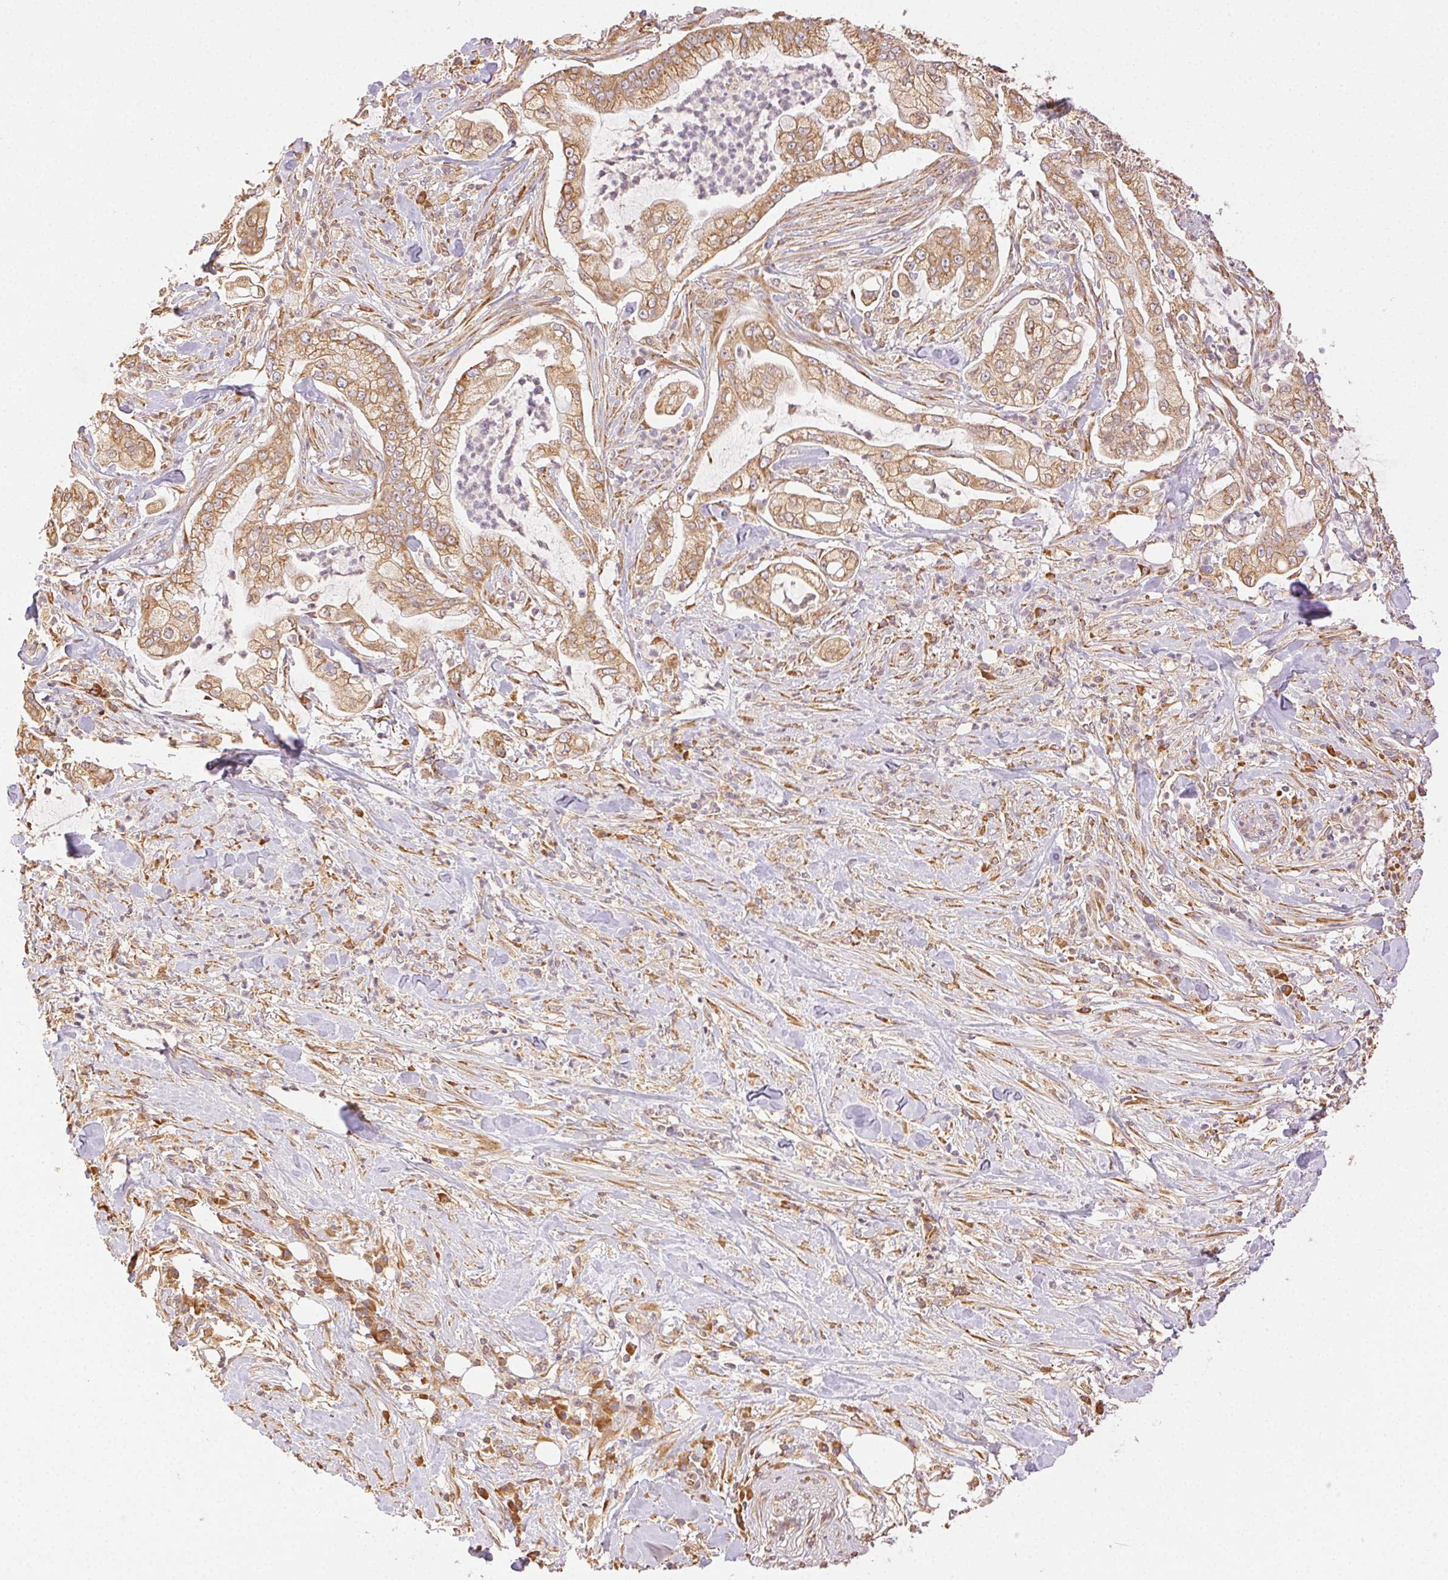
{"staining": {"intensity": "moderate", "quantity": ">75%", "location": "cytoplasmic/membranous"}, "tissue": "pancreatic cancer", "cell_type": "Tumor cells", "image_type": "cancer", "snomed": [{"axis": "morphology", "description": "Adenocarcinoma, NOS"}, {"axis": "topography", "description": "Pancreas"}], "caption": "Pancreatic cancer stained with a protein marker displays moderate staining in tumor cells.", "gene": "ENTREP1", "patient": {"sex": "female", "age": 69}}